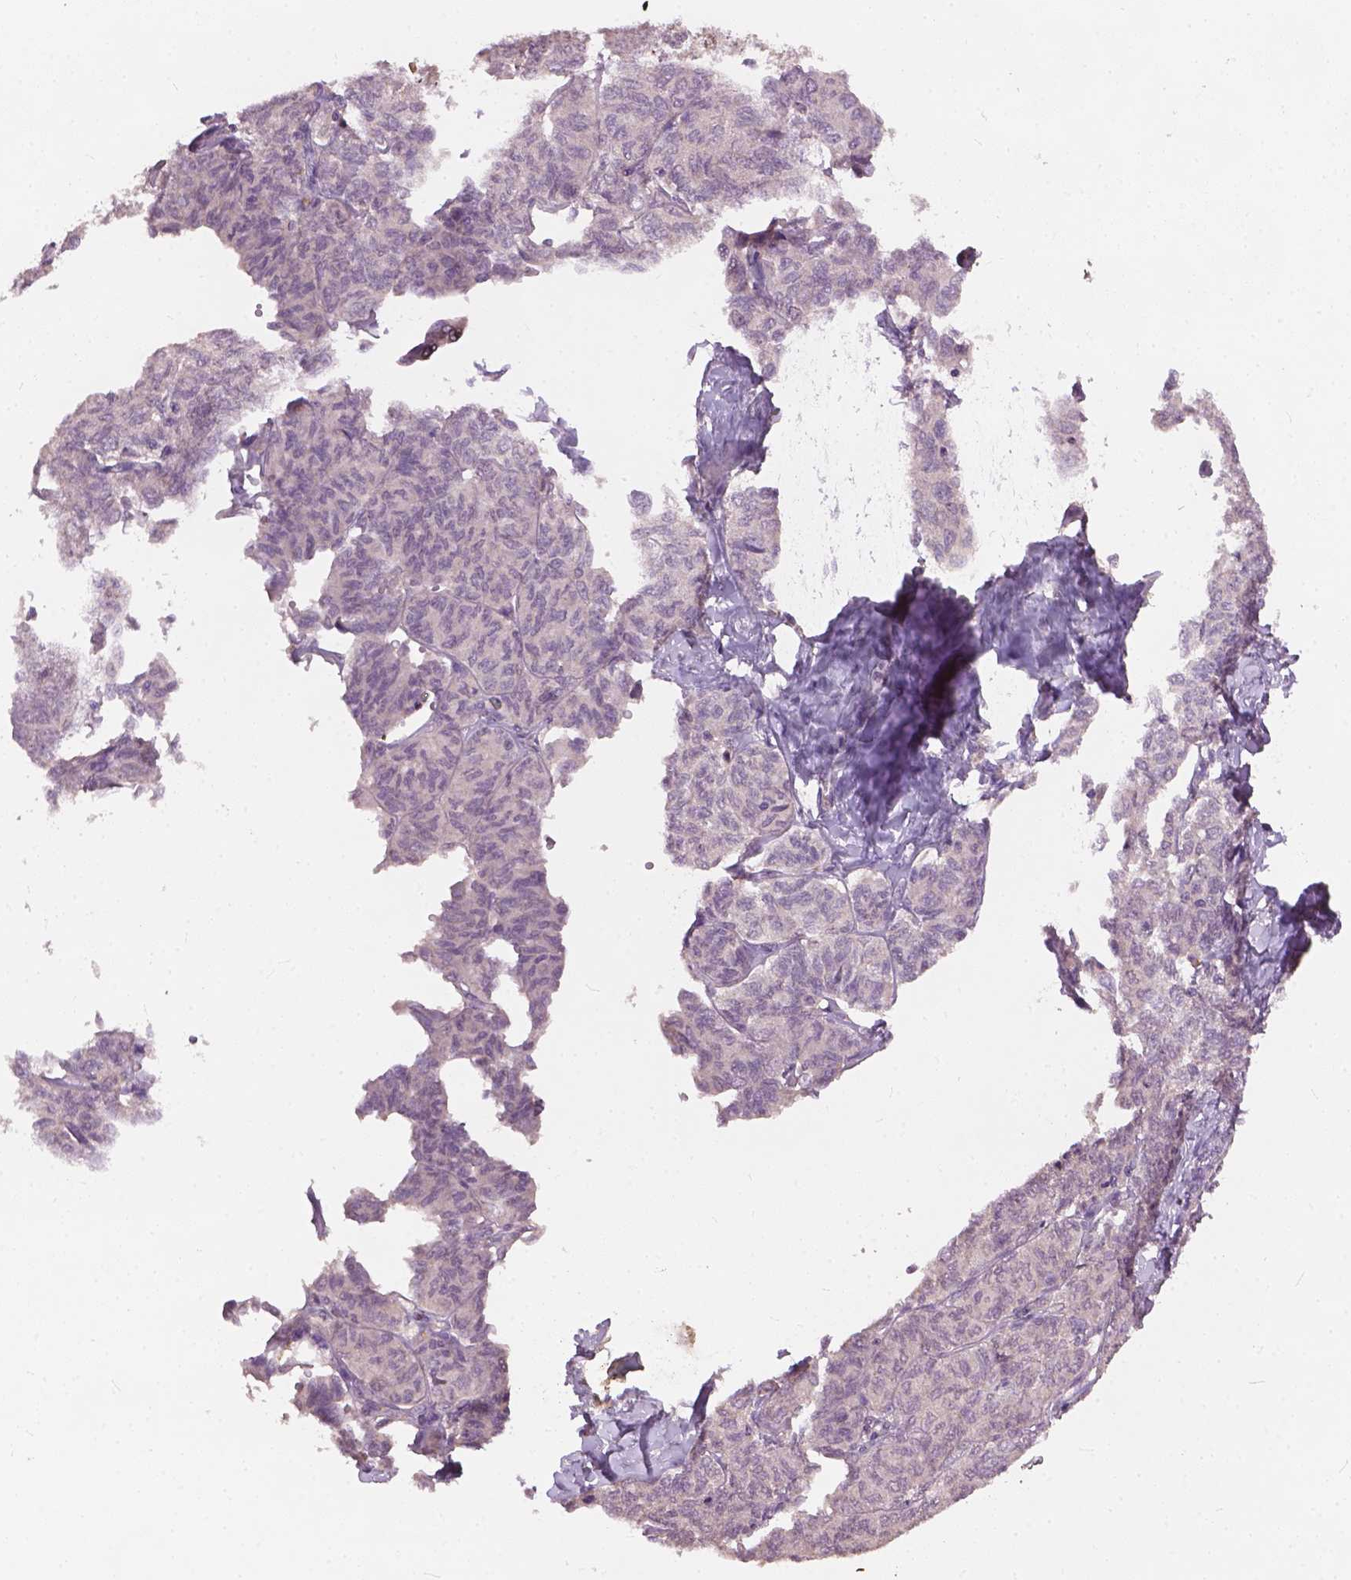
{"staining": {"intensity": "negative", "quantity": "none", "location": "none"}, "tissue": "ovarian cancer", "cell_type": "Tumor cells", "image_type": "cancer", "snomed": [{"axis": "morphology", "description": "Carcinoma, endometroid"}, {"axis": "topography", "description": "Ovary"}], "caption": "IHC micrograph of neoplastic tissue: human ovarian cancer stained with DAB (3,3'-diaminobenzidine) reveals no significant protein positivity in tumor cells.", "gene": "KRT17", "patient": {"sex": "female", "age": 80}}